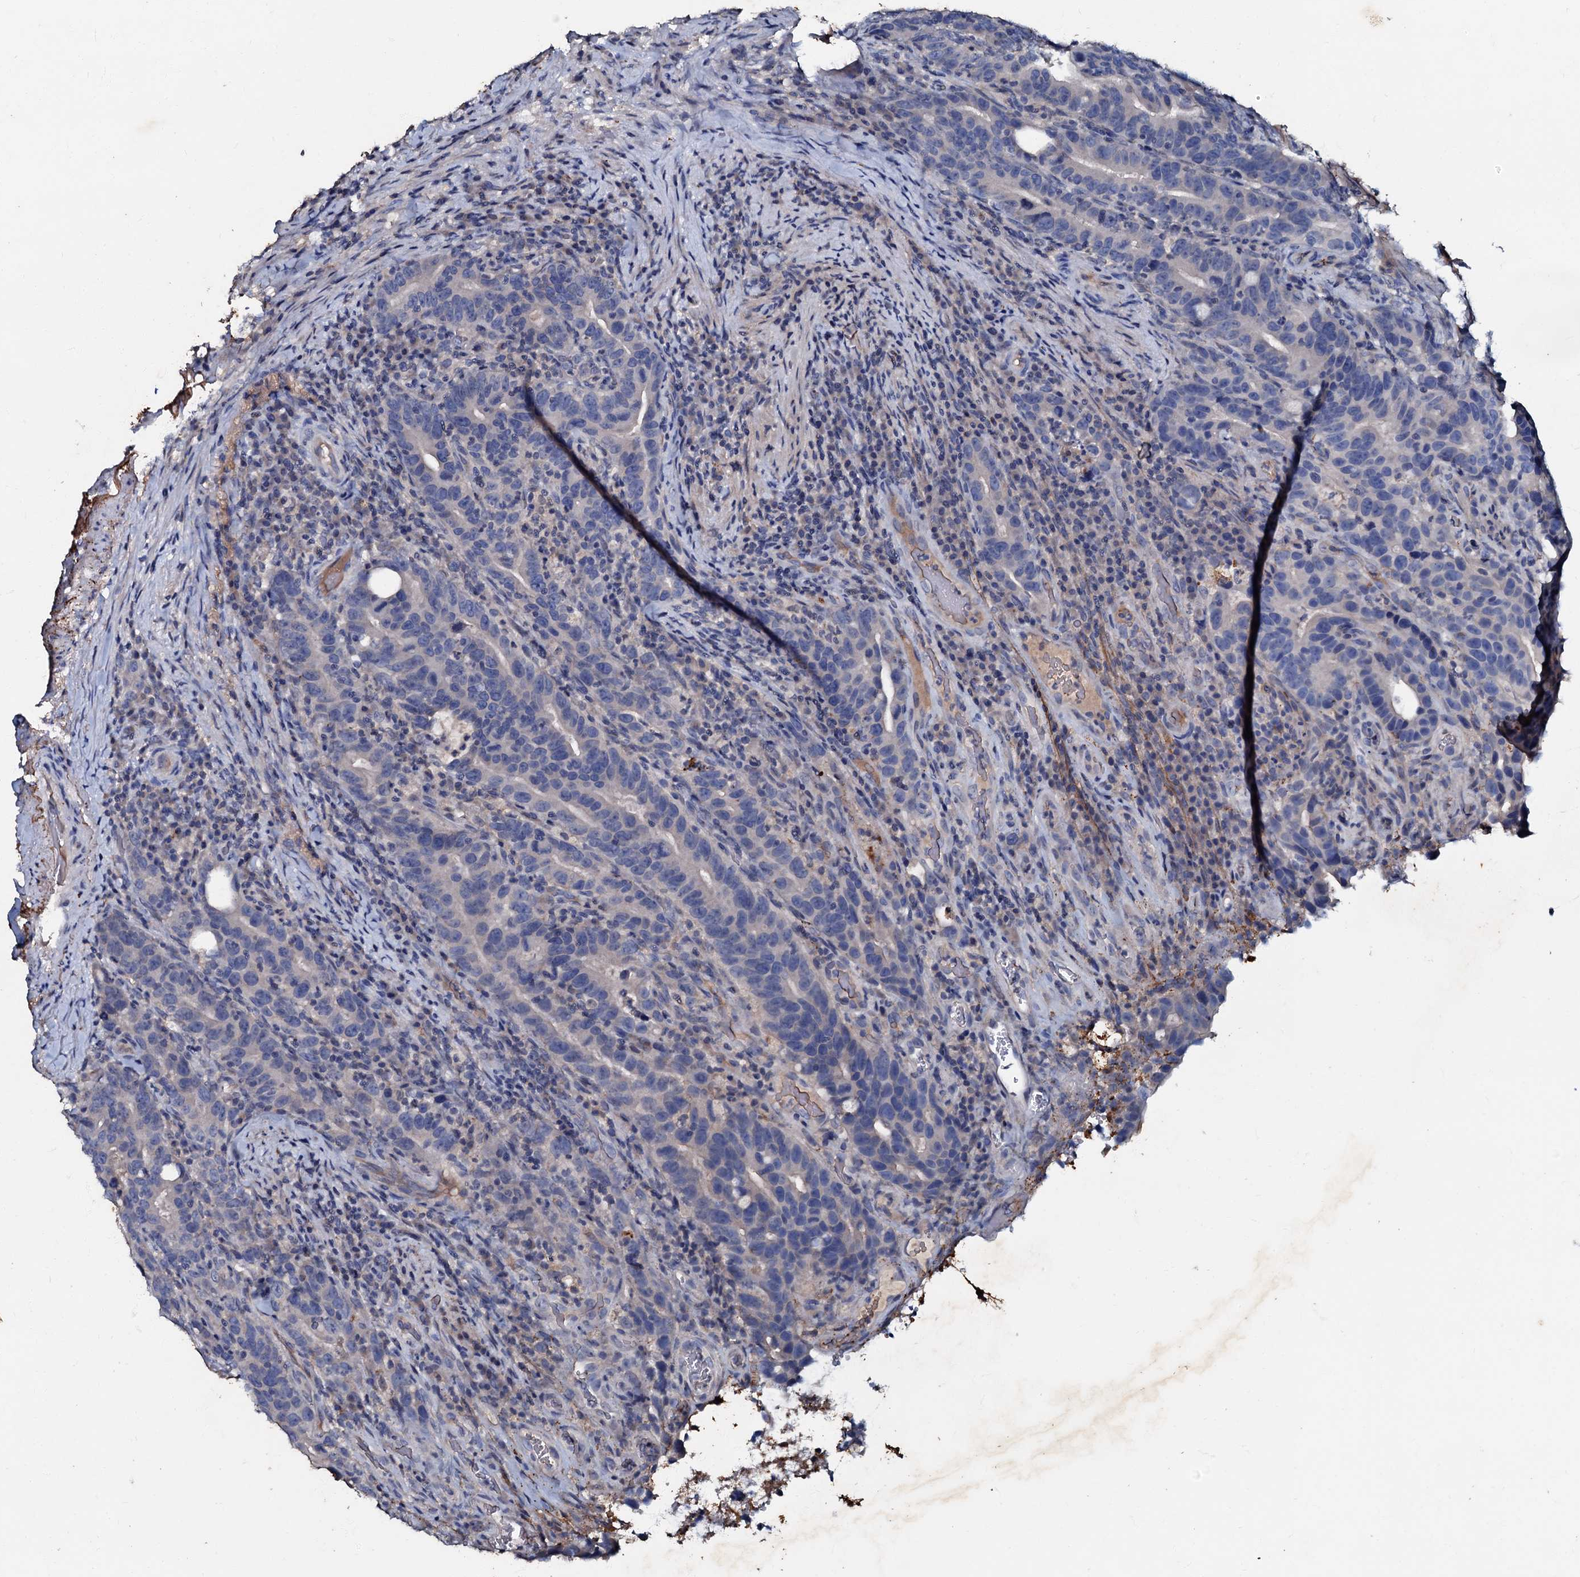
{"staining": {"intensity": "negative", "quantity": "none", "location": "none"}, "tissue": "colorectal cancer", "cell_type": "Tumor cells", "image_type": "cancer", "snomed": [{"axis": "morphology", "description": "Adenocarcinoma, NOS"}, {"axis": "topography", "description": "Colon"}], "caption": "An immunohistochemistry (IHC) photomicrograph of adenocarcinoma (colorectal) is shown. There is no staining in tumor cells of adenocarcinoma (colorectal). The staining is performed using DAB brown chromogen with nuclei counter-stained in using hematoxylin.", "gene": "MANSC4", "patient": {"sex": "female", "age": 66}}